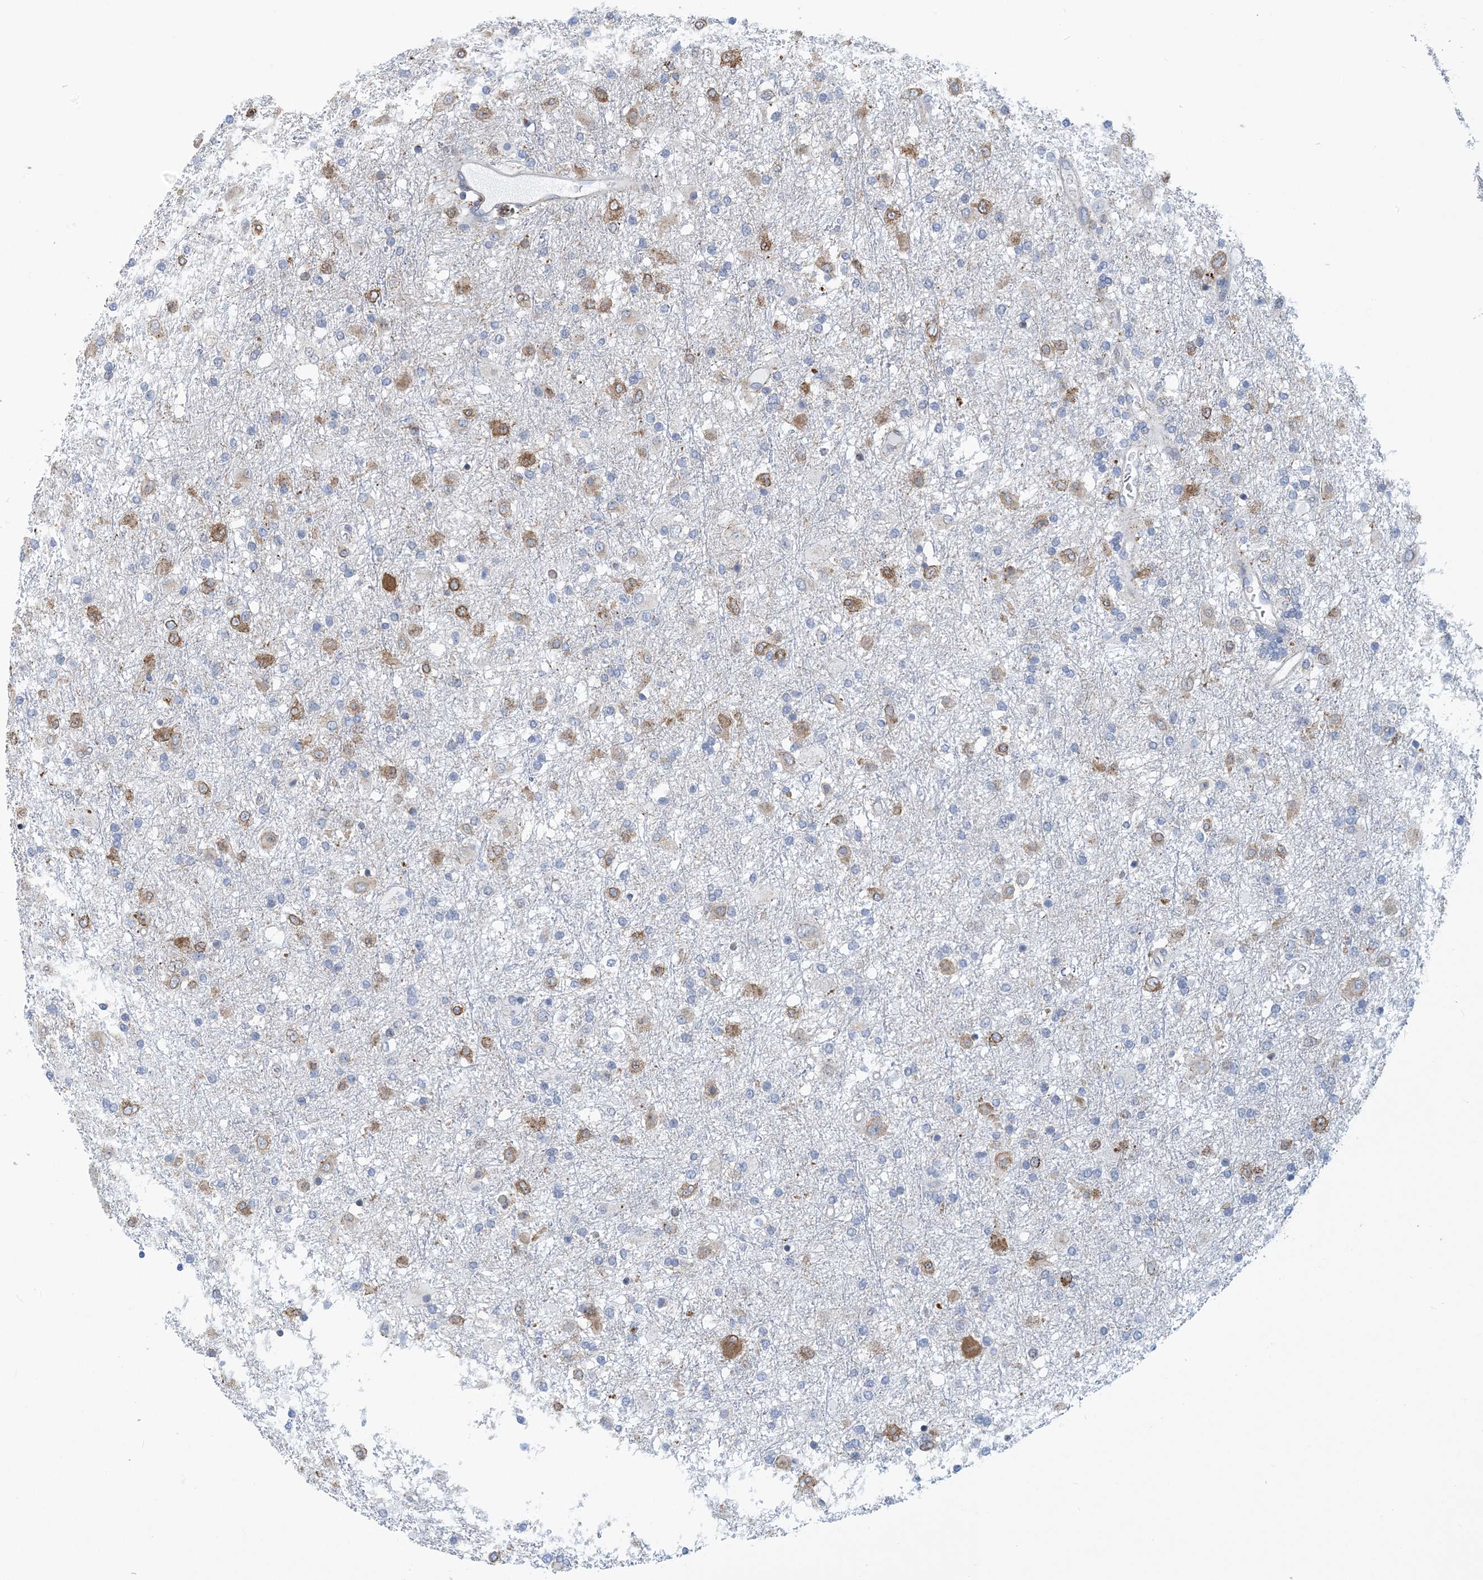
{"staining": {"intensity": "moderate", "quantity": "25%-75%", "location": "cytoplasmic/membranous"}, "tissue": "glioma", "cell_type": "Tumor cells", "image_type": "cancer", "snomed": [{"axis": "morphology", "description": "Glioma, malignant, Low grade"}, {"axis": "topography", "description": "Brain"}], "caption": "Moderate cytoplasmic/membranous staining for a protein is present in about 25%-75% of tumor cells of malignant low-grade glioma using immunohistochemistry.", "gene": "CCDC14", "patient": {"sex": "male", "age": 65}}